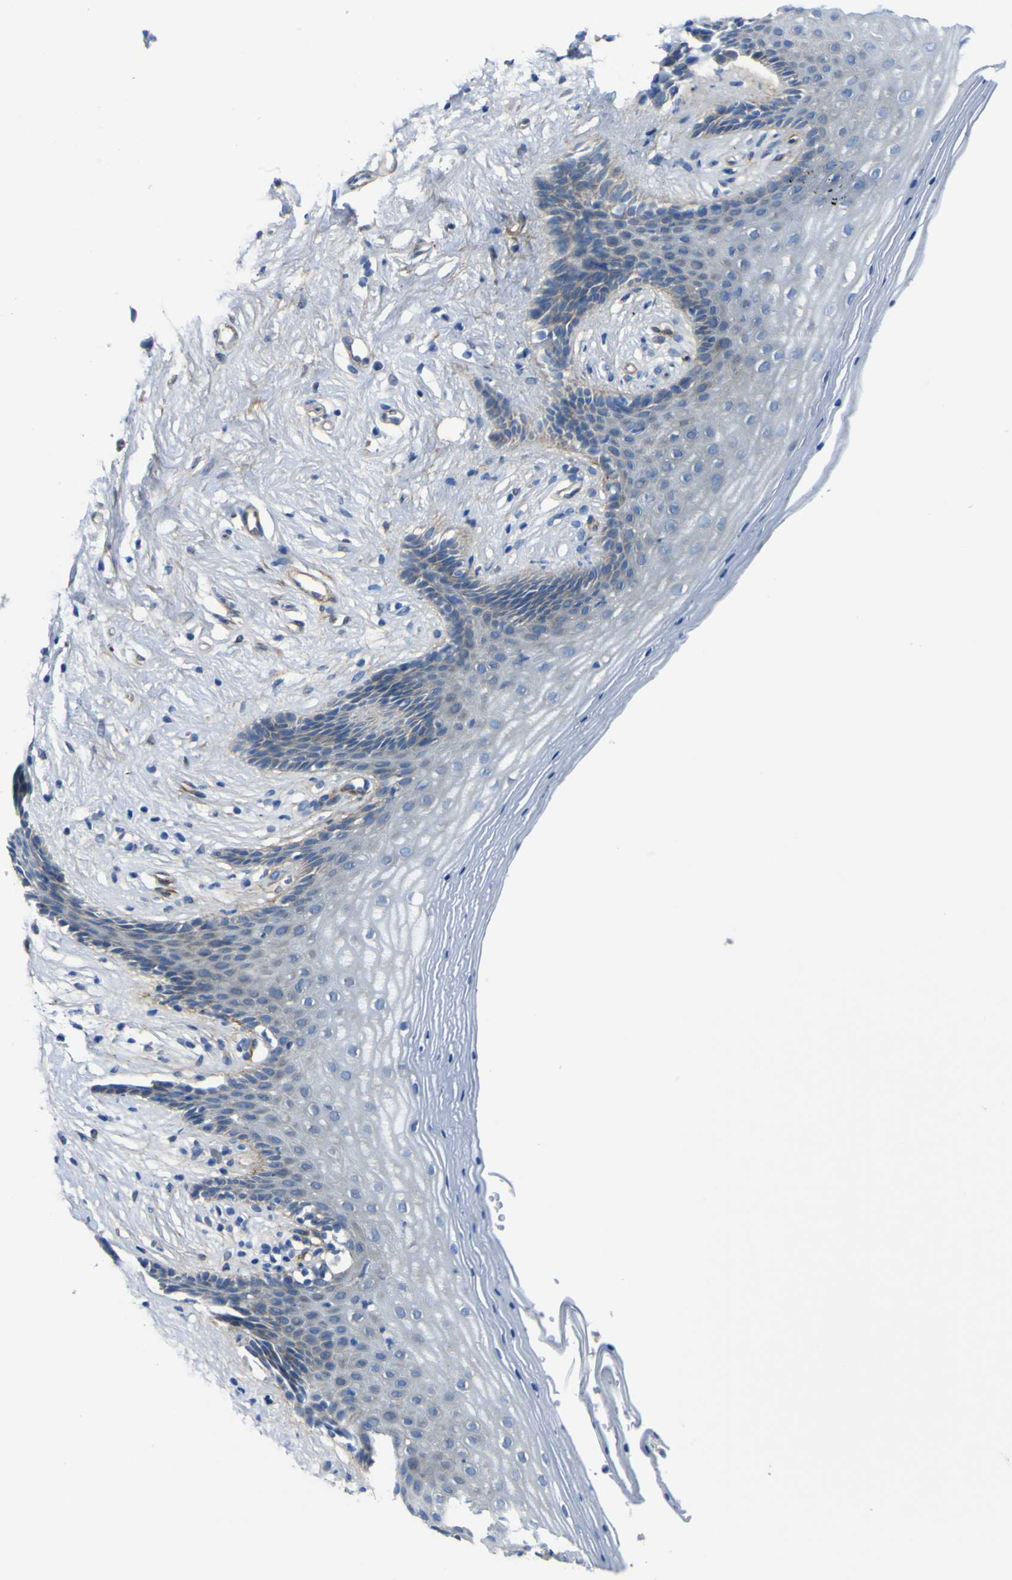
{"staining": {"intensity": "negative", "quantity": "none", "location": "none"}, "tissue": "vagina", "cell_type": "Squamous epithelial cells", "image_type": "normal", "snomed": [{"axis": "morphology", "description": "Normal tissue, NOS"}, {"axis": "topography", "description": "Vagina"}], "caption": "Immunohistochemistry (IHC) histopathology image of benign human vagina stained for a protein (brown), which shows no staining in squamous epithelial cells.", "gene": "LRRN1", "patient": {"sex": "female", "age": 44}}